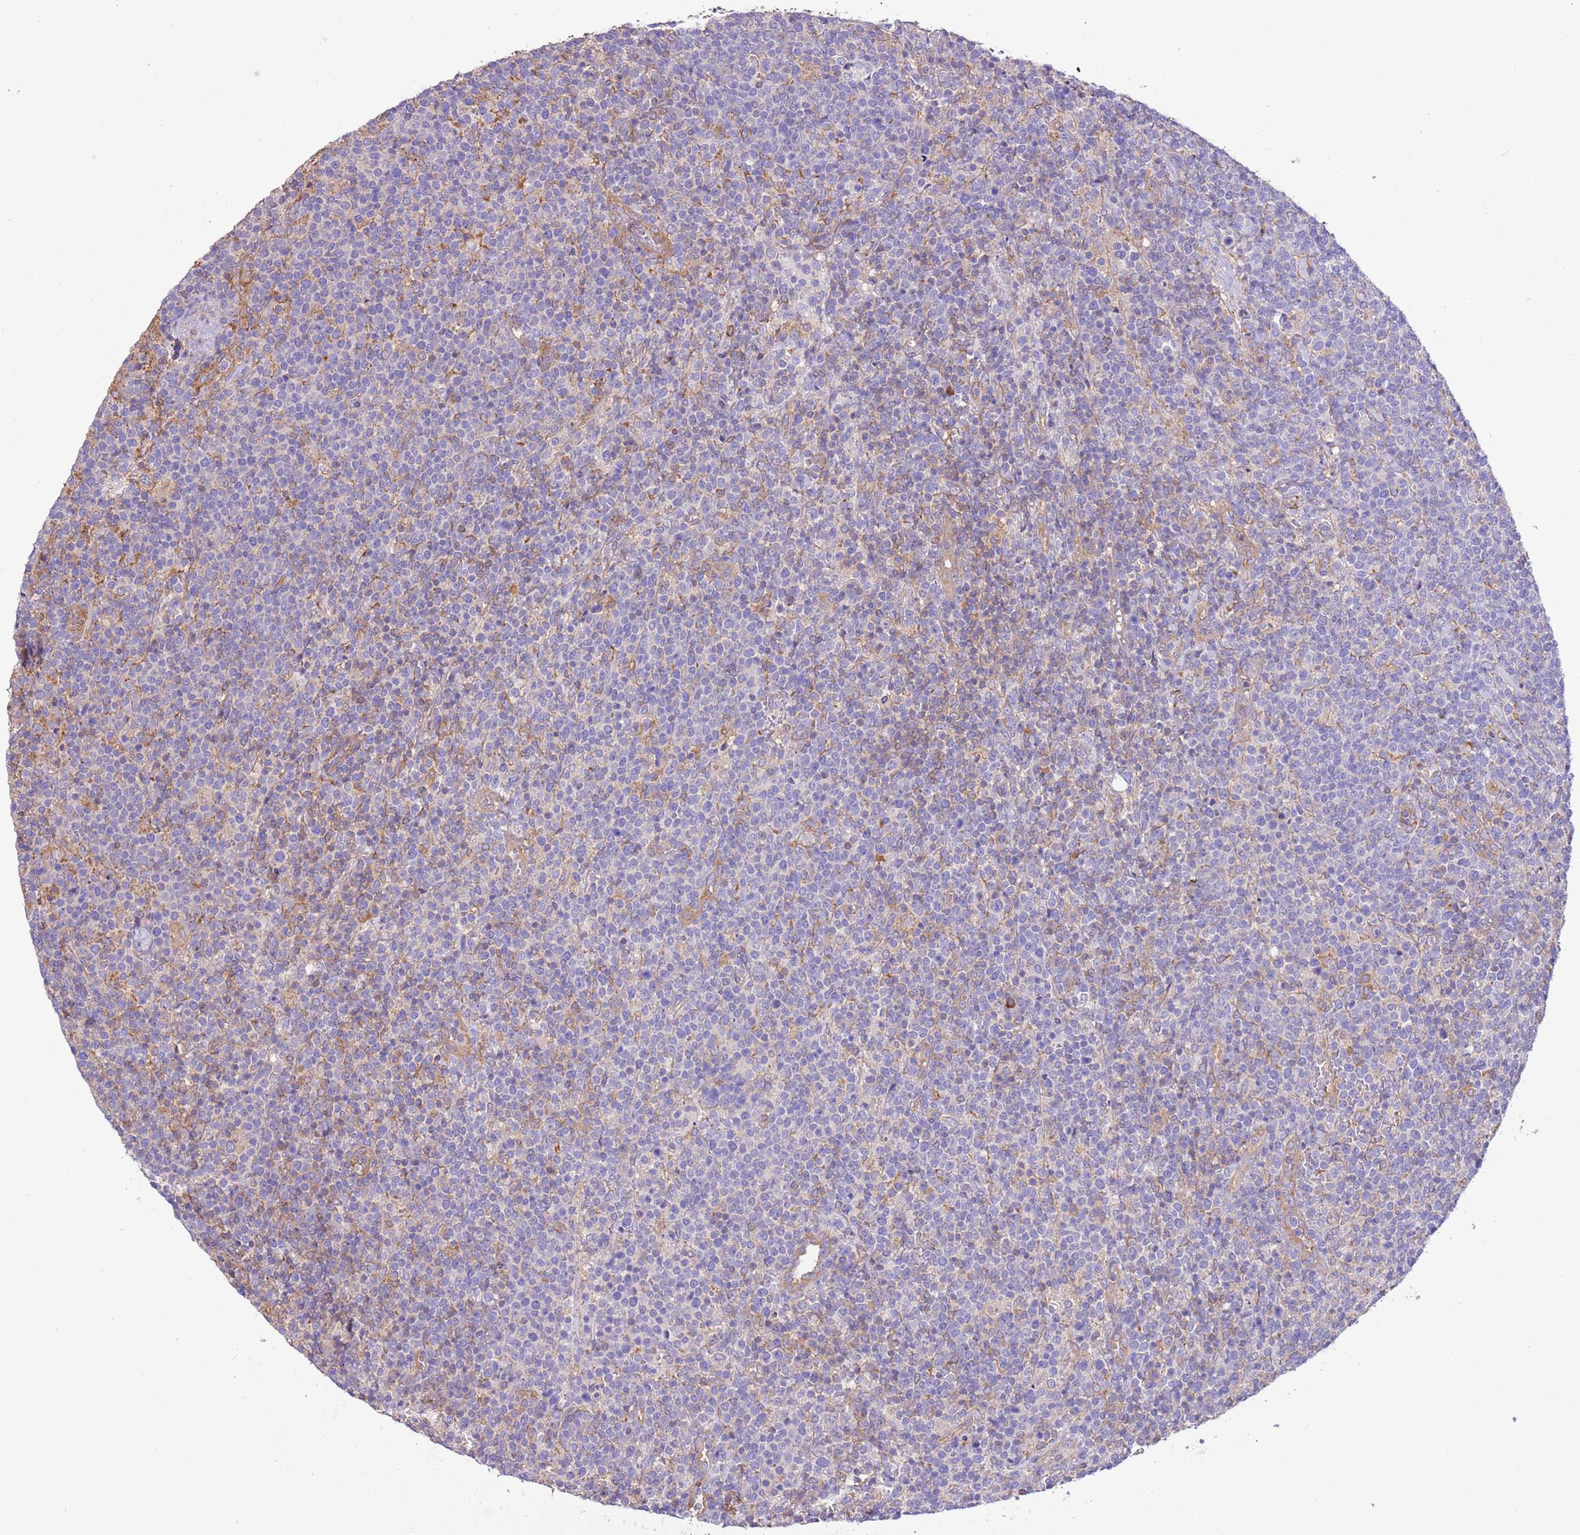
{"staining": {"intensity": "negative", "quantity": "none", "location": "none"}, "tissue": "lymphoma", "cell_type": "Tumor cells", "image_type": "cancer", "snomed": [{"axis": "morphology", "description": "Malignant lymphoma, non-Hodgkin's type, High grade"}, {"axis": "topography", "description": "Lymph node"}], "caption": "IHC of lymphoma reveals no expression in tumor cells.", "gene": "NAALADL1", "patient": {"sex": "male", "age": 61}}